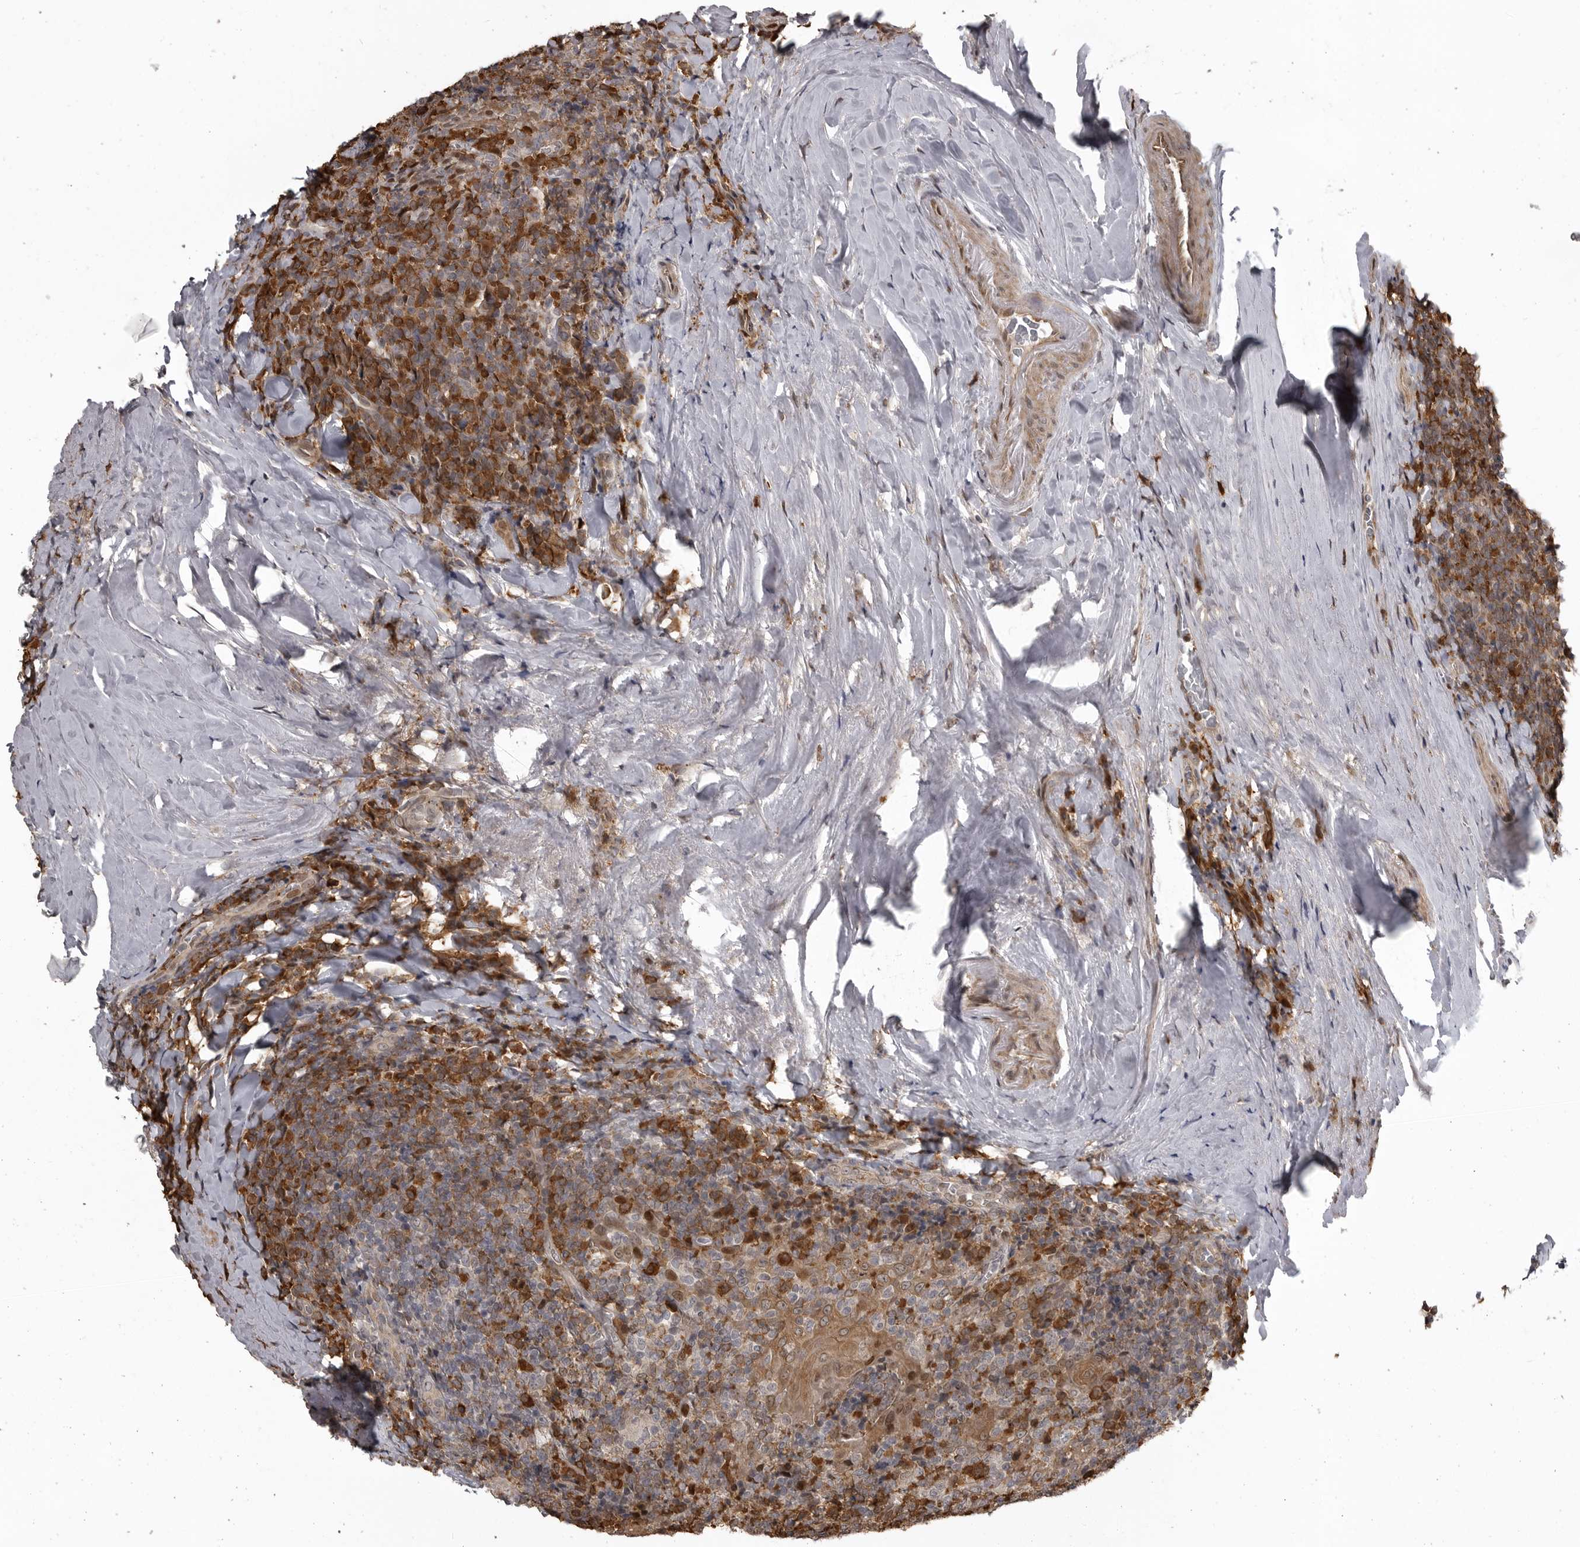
{"staining": {"intensity": "moderate", "quantity": ">75%", "location": "cytoplasmic/membranous"}, "tissue": "tonsil", "cell_type": "Germinal center cells", "image_type": "normal", "snomed": [{"axis": "morphology", "description": "Normal tissue, NOS"}, {"axis": "topography", "description": "Tonsil"}], "caption": "Benign tonsil was stained to show a protein in brown. There is medium levels of moderate cytoplasmic/membranous staining in about >75% of germinal center cells. (brown staining indicates protein expression, while blue staining denotes nuclei).", "gene": "SNX16", "patient": {"sex": "male", "age": 37}}